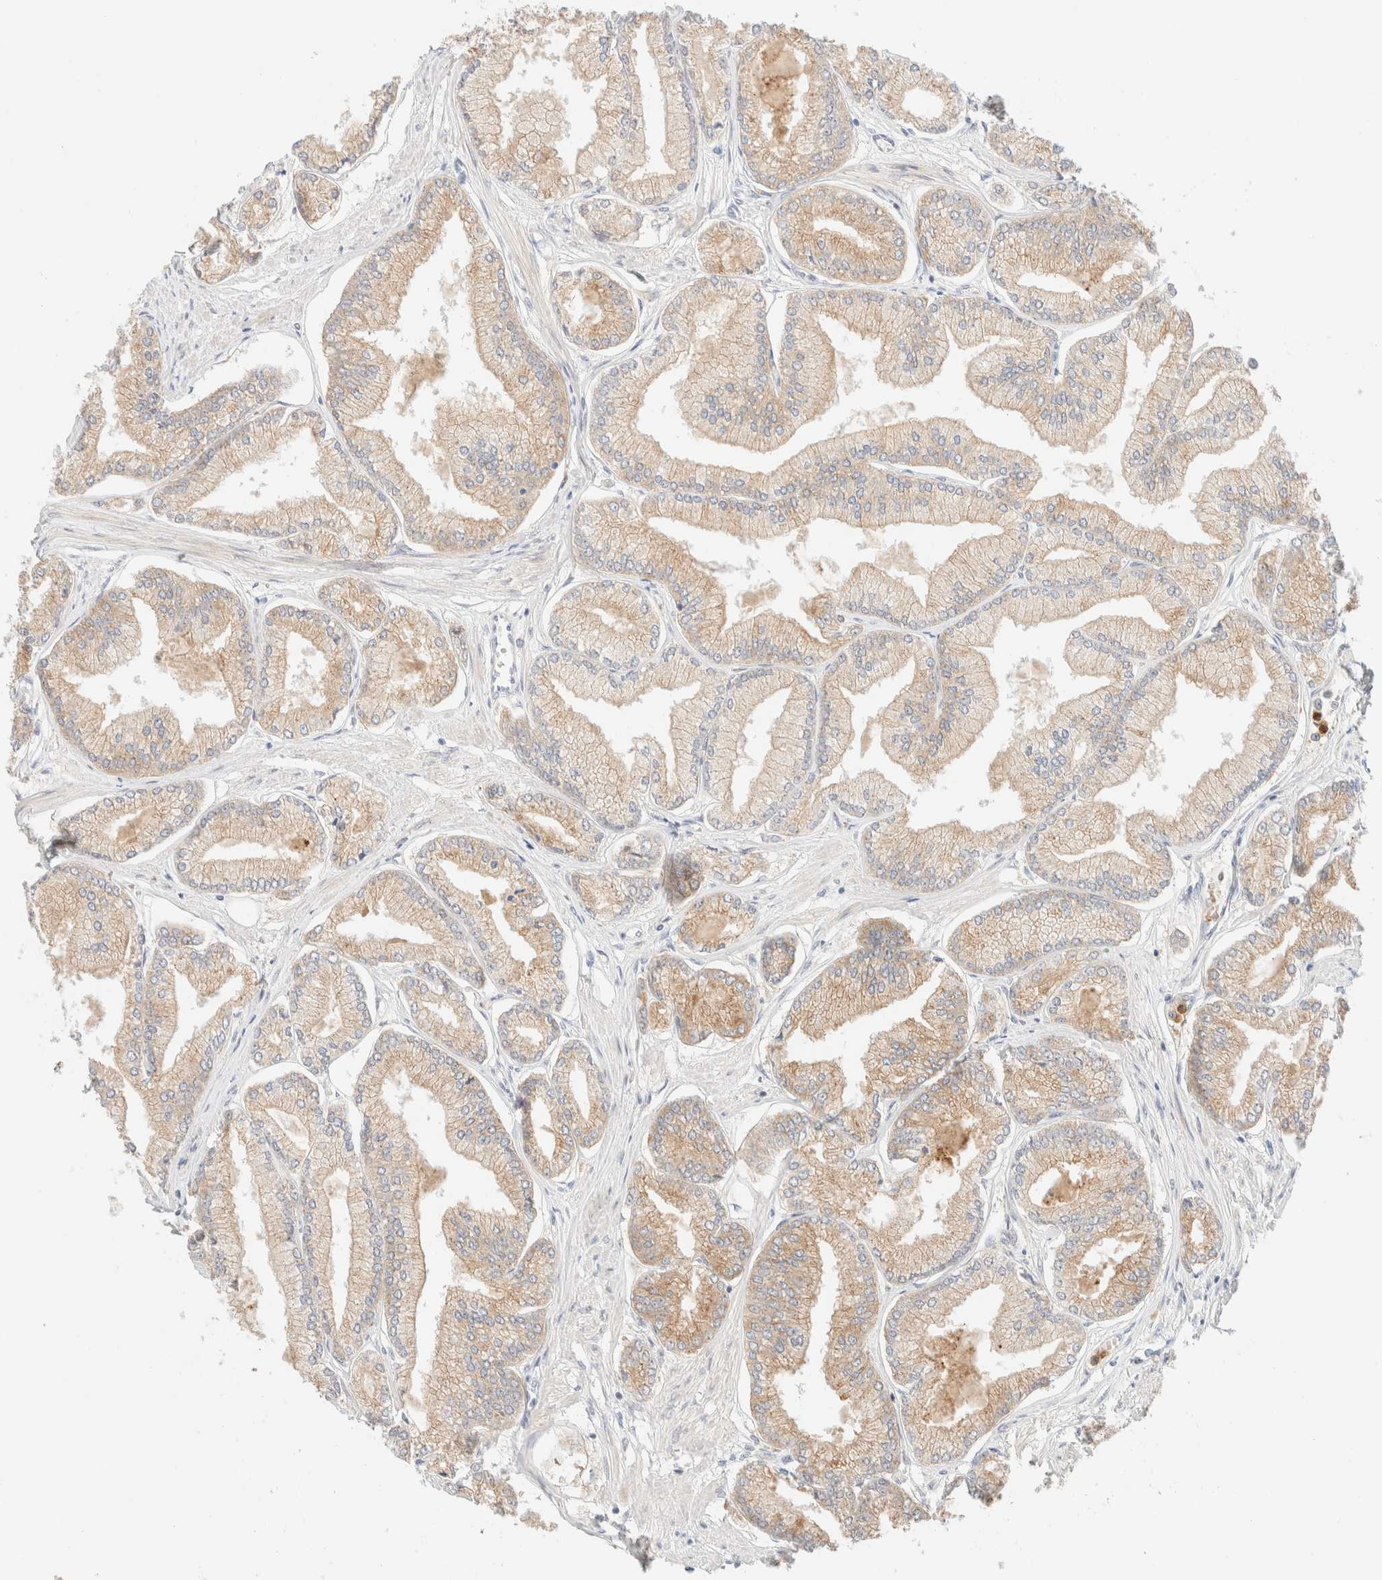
{"staining": {"intensity": "moderate", "quantity": ">75%", "location": "cytoplasmic/membranous"}, "tissue": "prostate cancer", "cell_type": "Tumor cells", "image_type": "cancer", "snomed": [{"axis": "morphology", "description": "Adenocarcinoma, Low grade"}, {"axis": "topography", "description": "Prostate"}], "caption": "About >75% of tumor cells in prostate low-grade adenocarcinoma display moderate cytoplasmic/membranous protein positivity as visualized by brown immunohistochemical staining.", "gene": "SGSM2", "patient": {"sex": "male", "age": 52}}